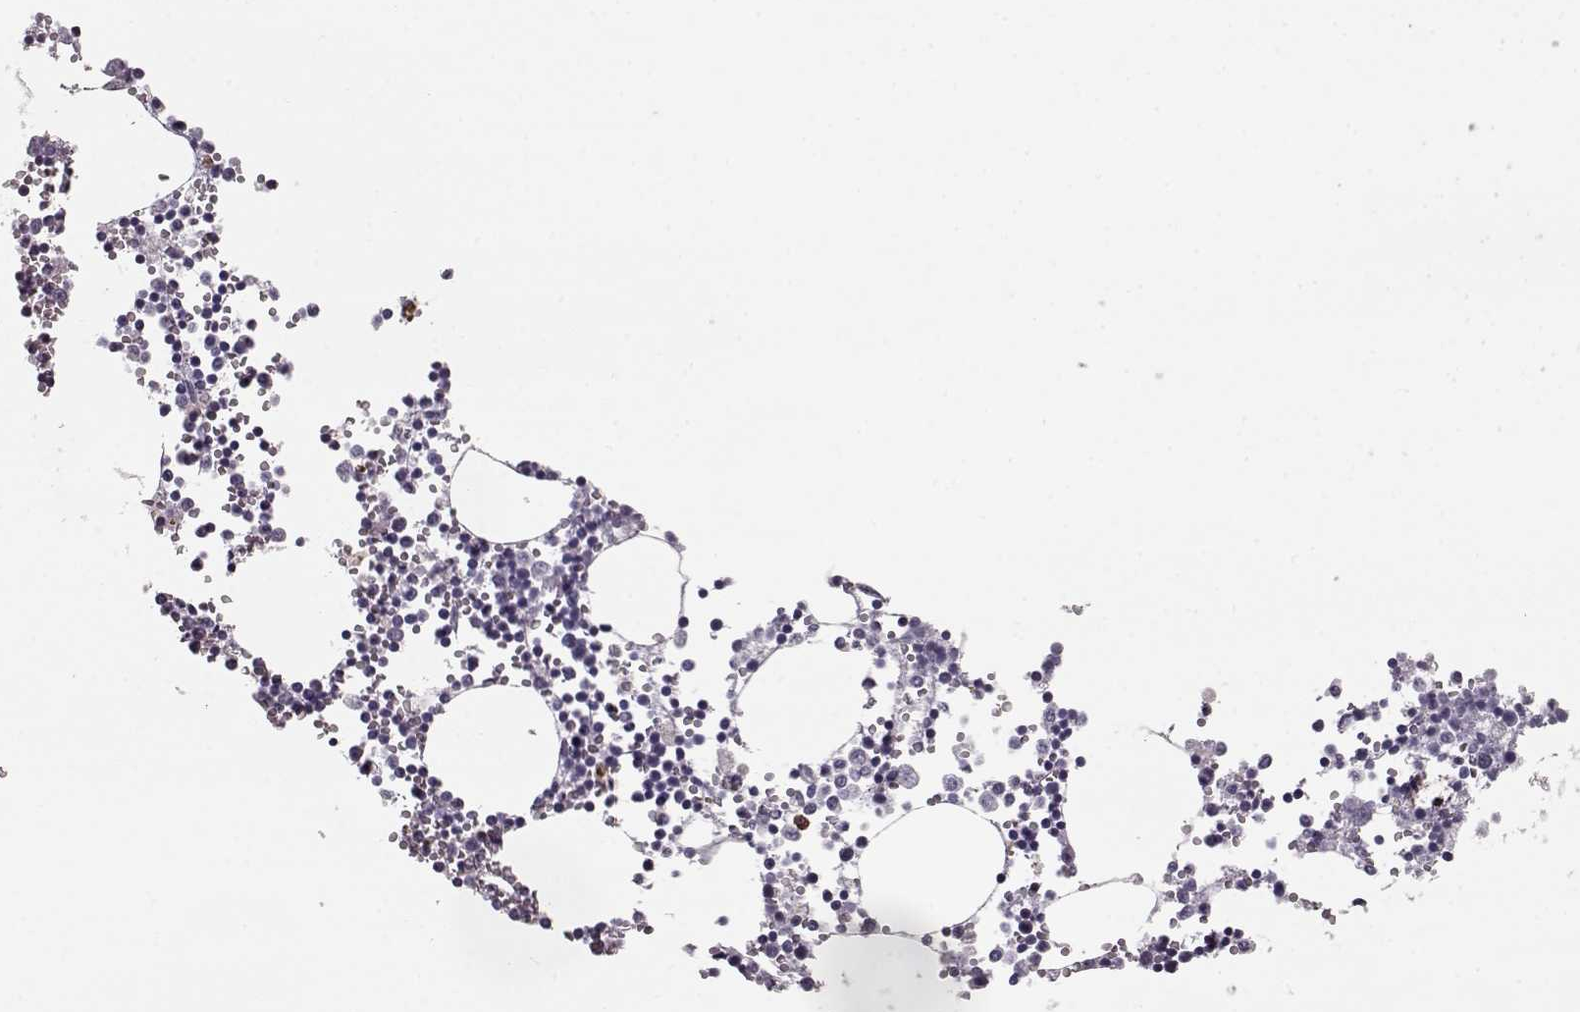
{"staining": {"intensity": "negative", "quantity": "none", "location": "none"}, "tissue": "bone marrow", "cell_type": "Hematopoietic cells", "image_type": "normal", "snomed": [{"axis": "morphology", "description": "Normal tissue, NOS"}, {"axis": "topography", "description": "Bone marrow"}], "caption": "Immunohistochemical staining of unremarkable bone marrow exhibits no significant positivity in hematopoietic cells.", "gene": "CCL19", "patient": {"sex": "male", "age": 54}}